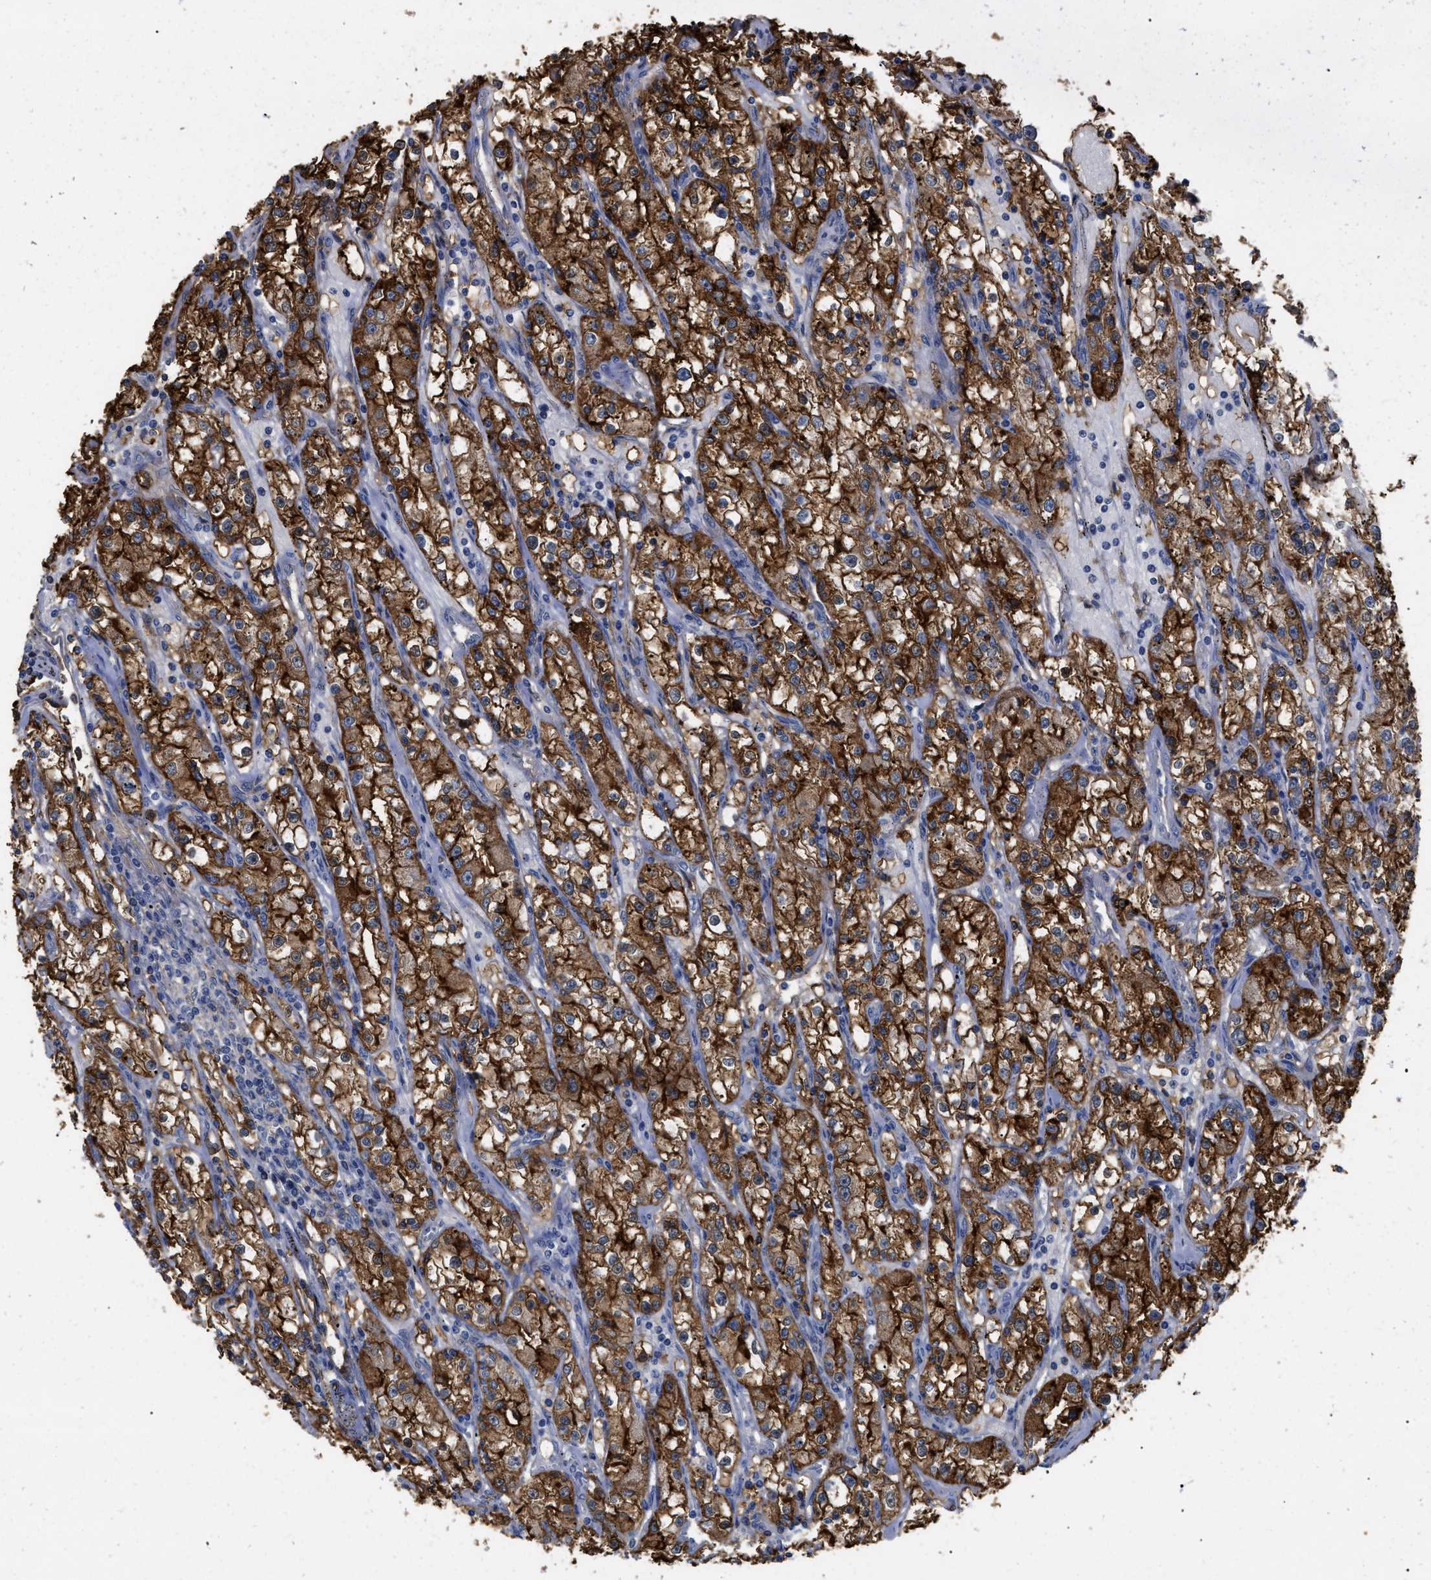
{"staining": {"intensity": "strong", "quantity": ">75%", "location": "cytoplasmic/membranous"}, "tissue": "renal cancer", "cell_type": "Tumor cells", "image_type": "cancer", "snomed": [{"axis": "morphology", "description": "Adenocarcinoma, NOS"}, {"axis": "topography", "description": "Kidney"}], "caption": "A photomicrograph showing strong cytoplasmic/membranous positivity in about >75% of tumor cells in adenocarcinoma (renal), as visualized by brown immunohistochemical staining.", "gene": "ANXA4", "patient": {"sex": "male", "age": 56}}